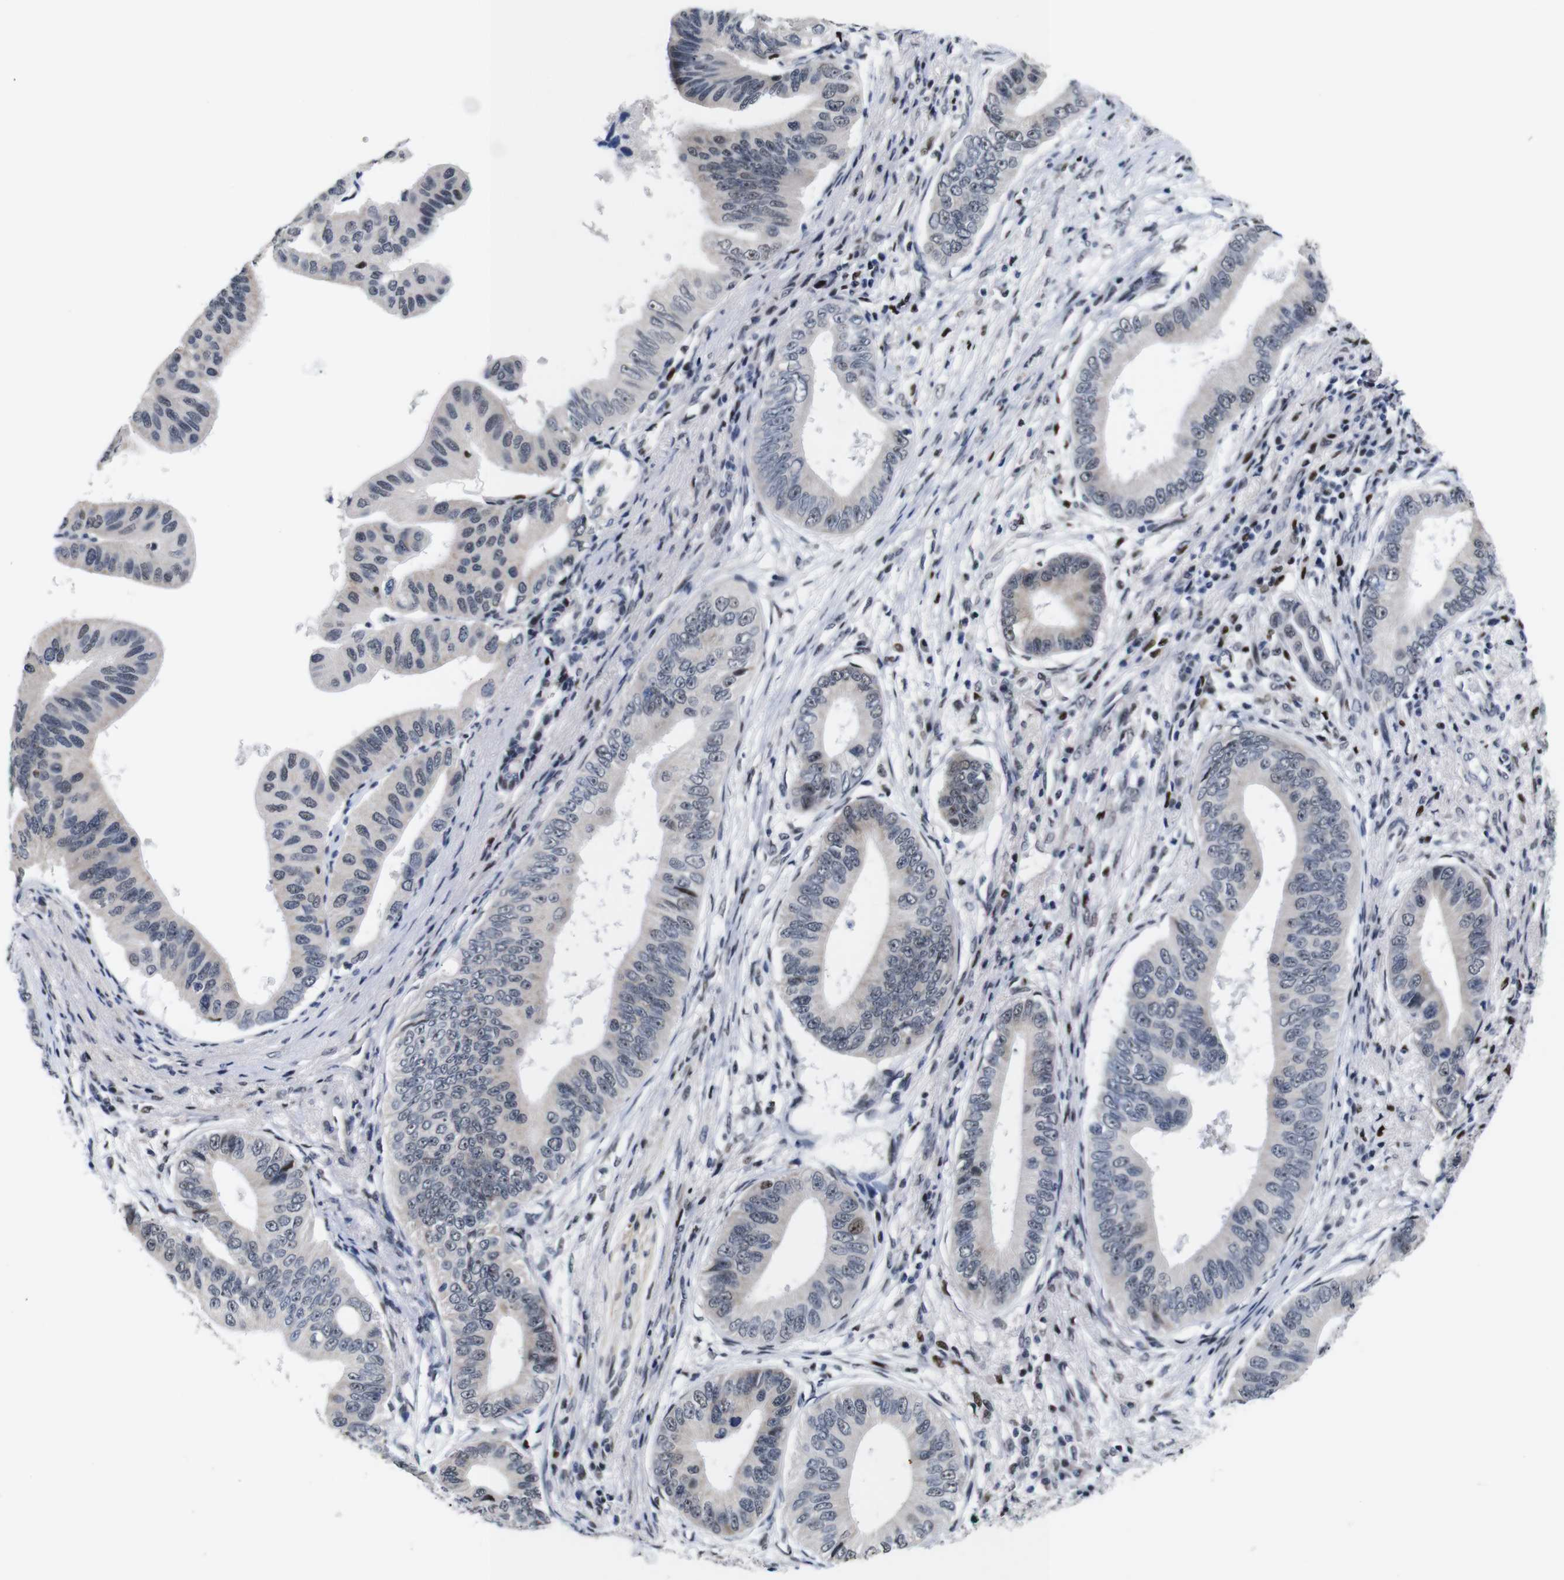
{"staining": {"intensity": "weak", "quantity": "25%-75%", "location": "cytoplasmic/membranous"}, "tissue": "pancreatic cancer", "cell_type": "Tumor cells", "image_type": "cancer", "snomed": [{"axis": "morphology", "description": "Adenocarcinoma, NOS"}, {"axis": "topography", "description": "Pancreas"}], "caption": "Pancreatic cancer (adenocarcinoma) stained with a protein marker reveals weak staining in tumor cells.", "gene": "GATA6", "patient": {"sex": "male", "age": 77}}